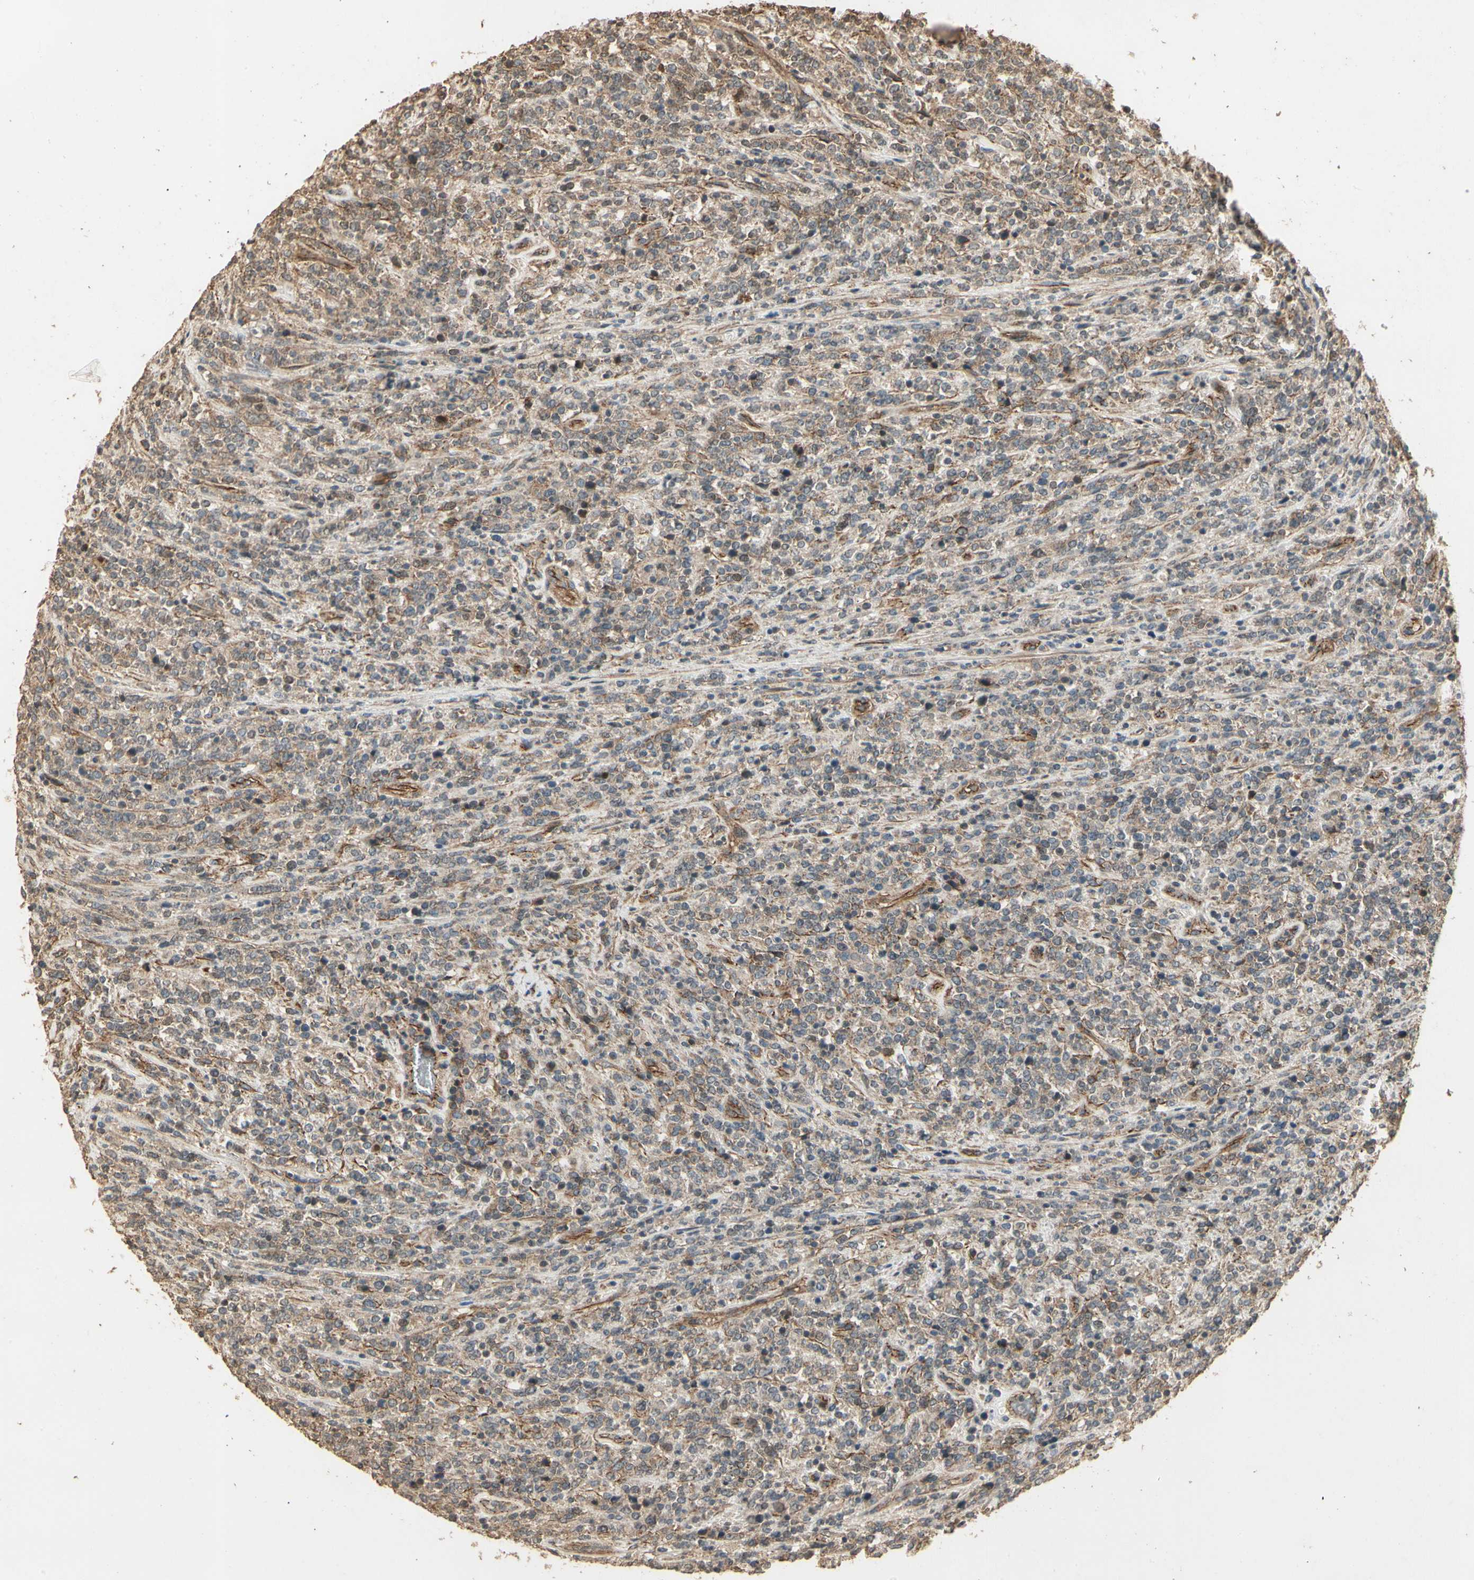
{"staining": {"intensity": "weak", "quantity": "25%-75%", "location": "cytoplasmic/membranous"}, "tissue": "lymphoma", "cell_type": "Tumor cells", "image_type": "cancer", "snomed": [{"axis": "morphology", "description": "Malignant lymphoma, non-Hodgkin's type, High grade"}, {"axis": "topography", "description": "Soft tissue"}], "caption": "The immunohistochemical stain labels weak cytoplasmic/membranous positivity in tumor cells of lymphoma tissue.", "gene": "RNF180", "patient": {"sex": "male", "age": 18}}